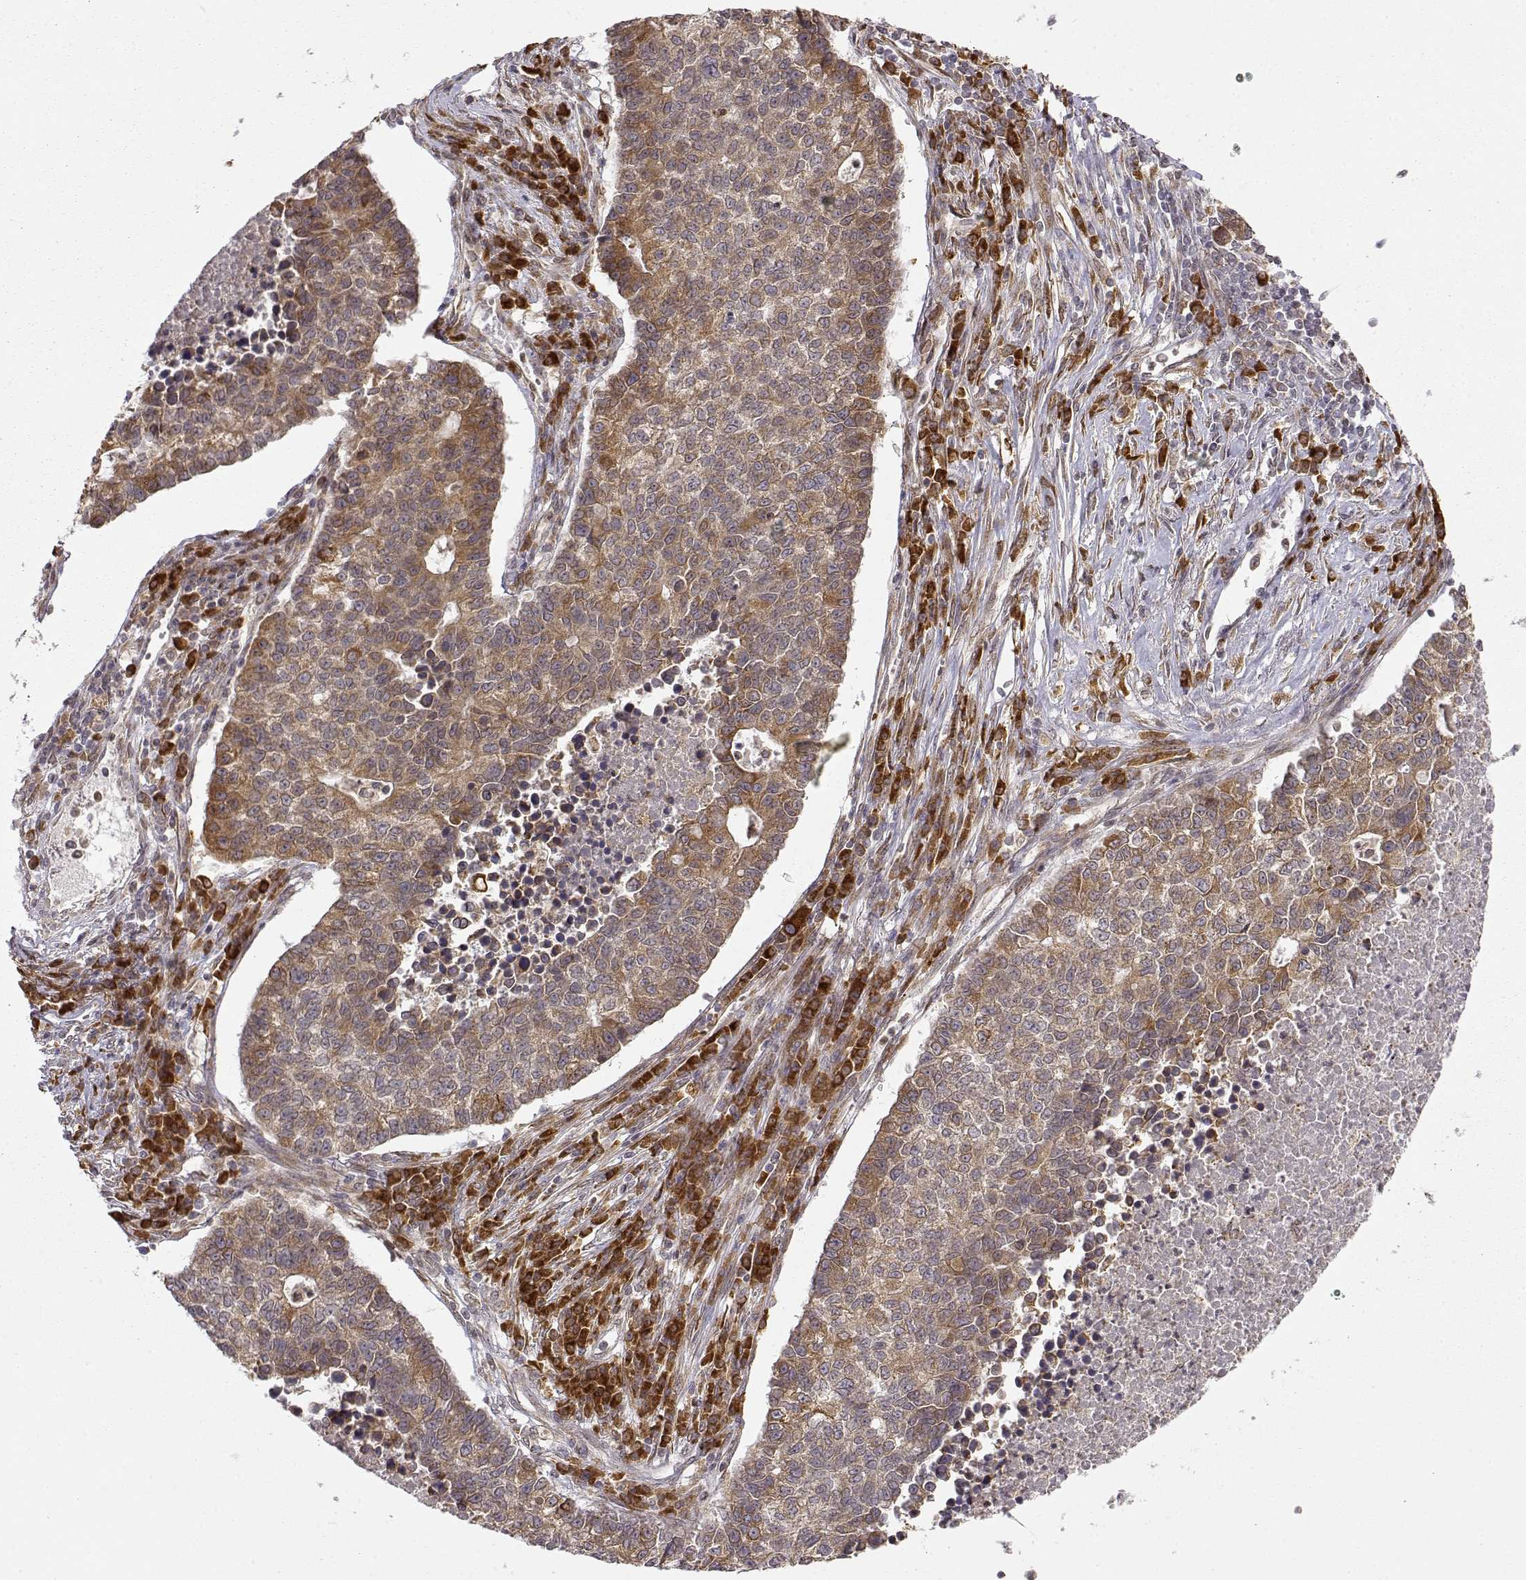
{"staining": {"intensity": "weak", "quantity": ">75%", "location": "cytoplasmic/membranous"}, "tissue": "lung cancer", "cell_type": "Tumor cells", "image_type": "cancer", "snomed": [{"axis": "morphology", "description": "Adenocarcinoma, NOS"}, {"axis": "topography", "description": "Lung"}], "caption": "Immunohistochemistry staining of adenocarcinoma (lung), which shows low levels of weak cytoplasmic/membranous positivity in about >75% of tumor cells indicating weak cytoplasmic/membranous protein positivity. The staining was performed using DAB (brown) for protein detection and nuclei were counterstained in hematoxylin (blue).", "gene": "ERGIC2", "patient": {"sex": "male", "age": 57}}